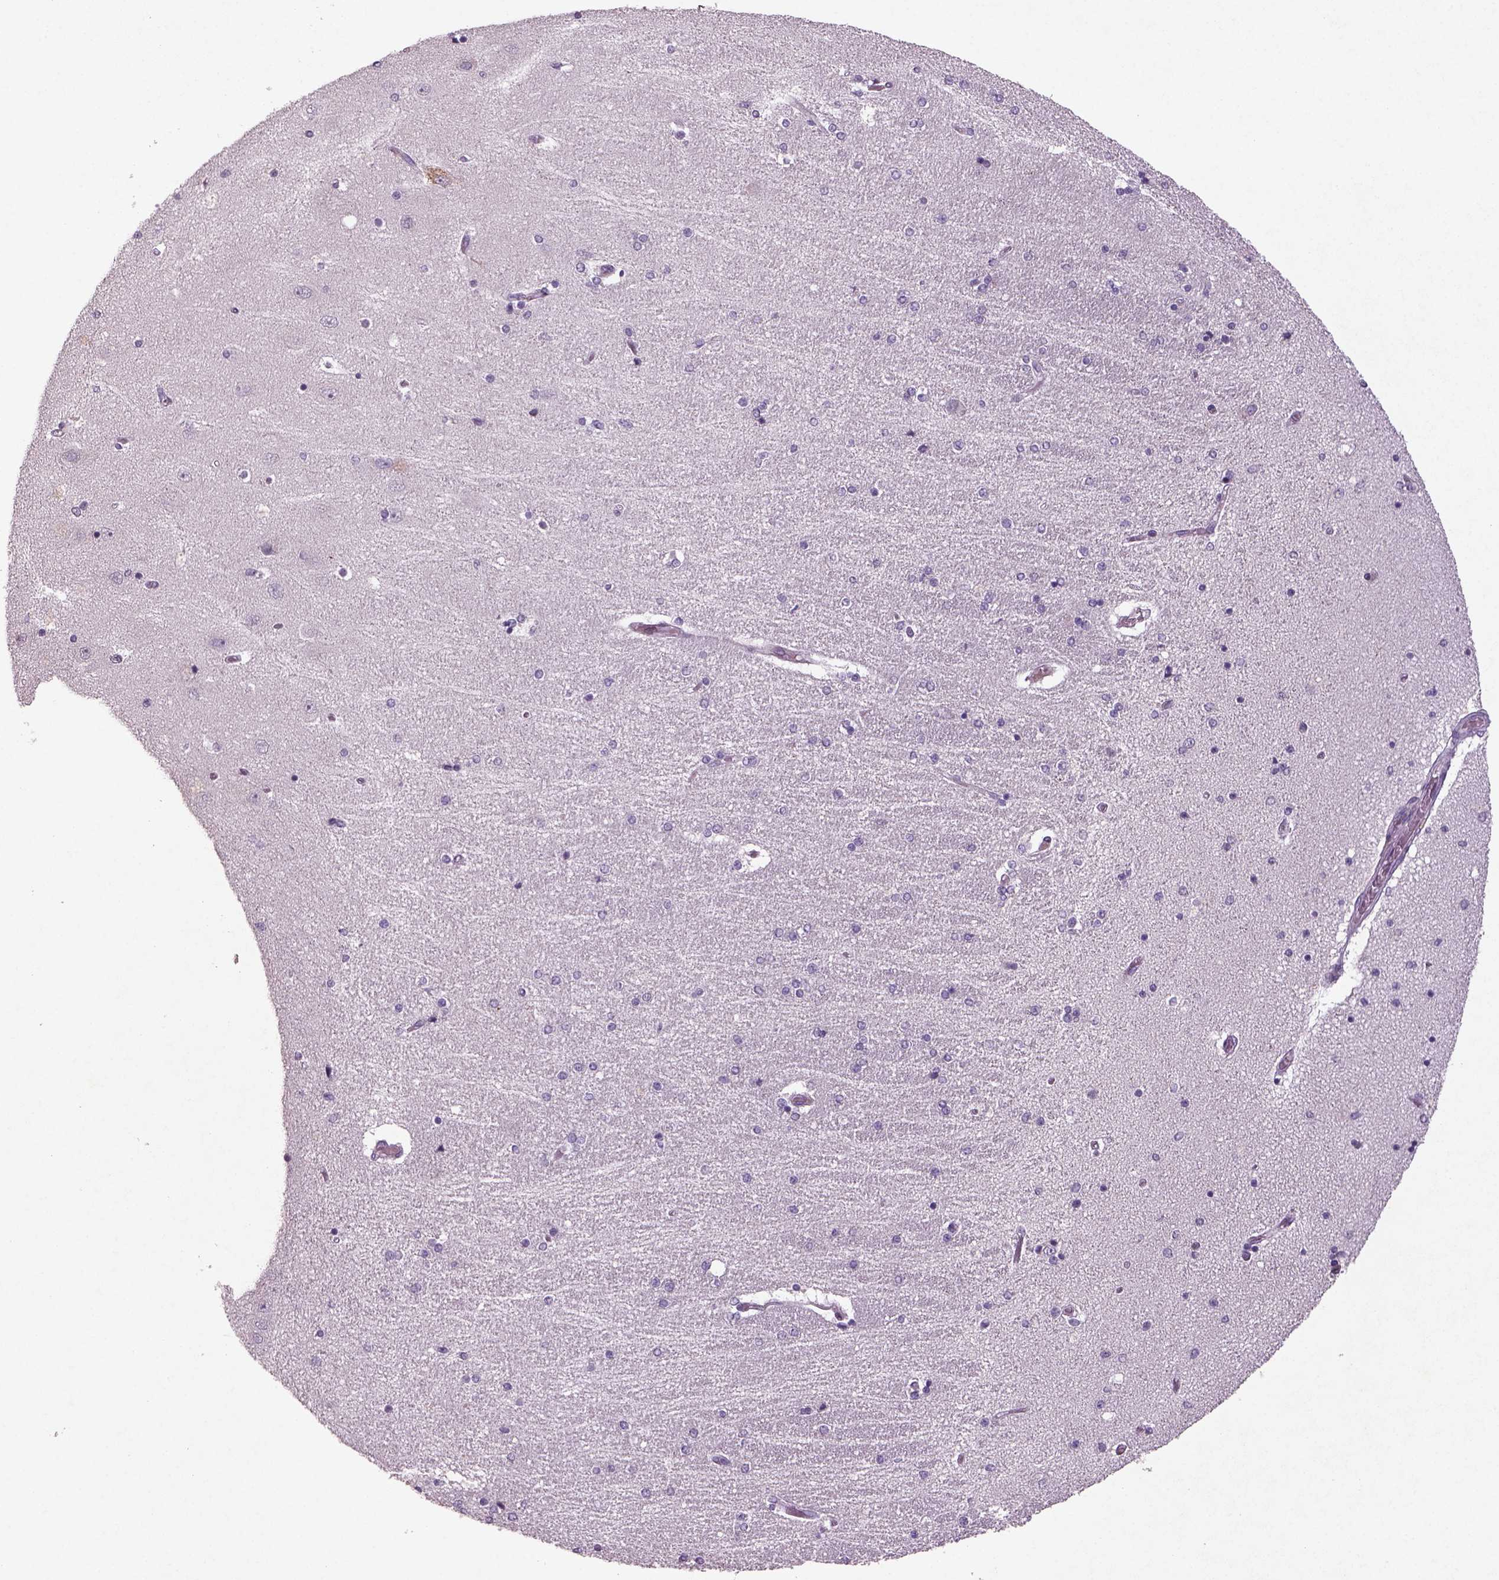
{"staining": {"intensity": "negative", "quantity": "none", "location": "none"}, "tissue": "hippocampus", "cell_type": "Glial cells", "image_type": "normal", "snomed": [{"axis": "morphology", "description": "Normal tissue, NOS"}, {"axis": "topography", "description": "Hippocampus"}], "caption": "Photomicrograph shows no protein positivity in glial cells of unremarkable hippocampus. (DAB (3,3'-diaminobenzidine) immunohistochemistry (IHC) visualized using brightfield microscopy, high magnification).", "gene": "PENK", "patient": {"sex": "female", "age": 54}}